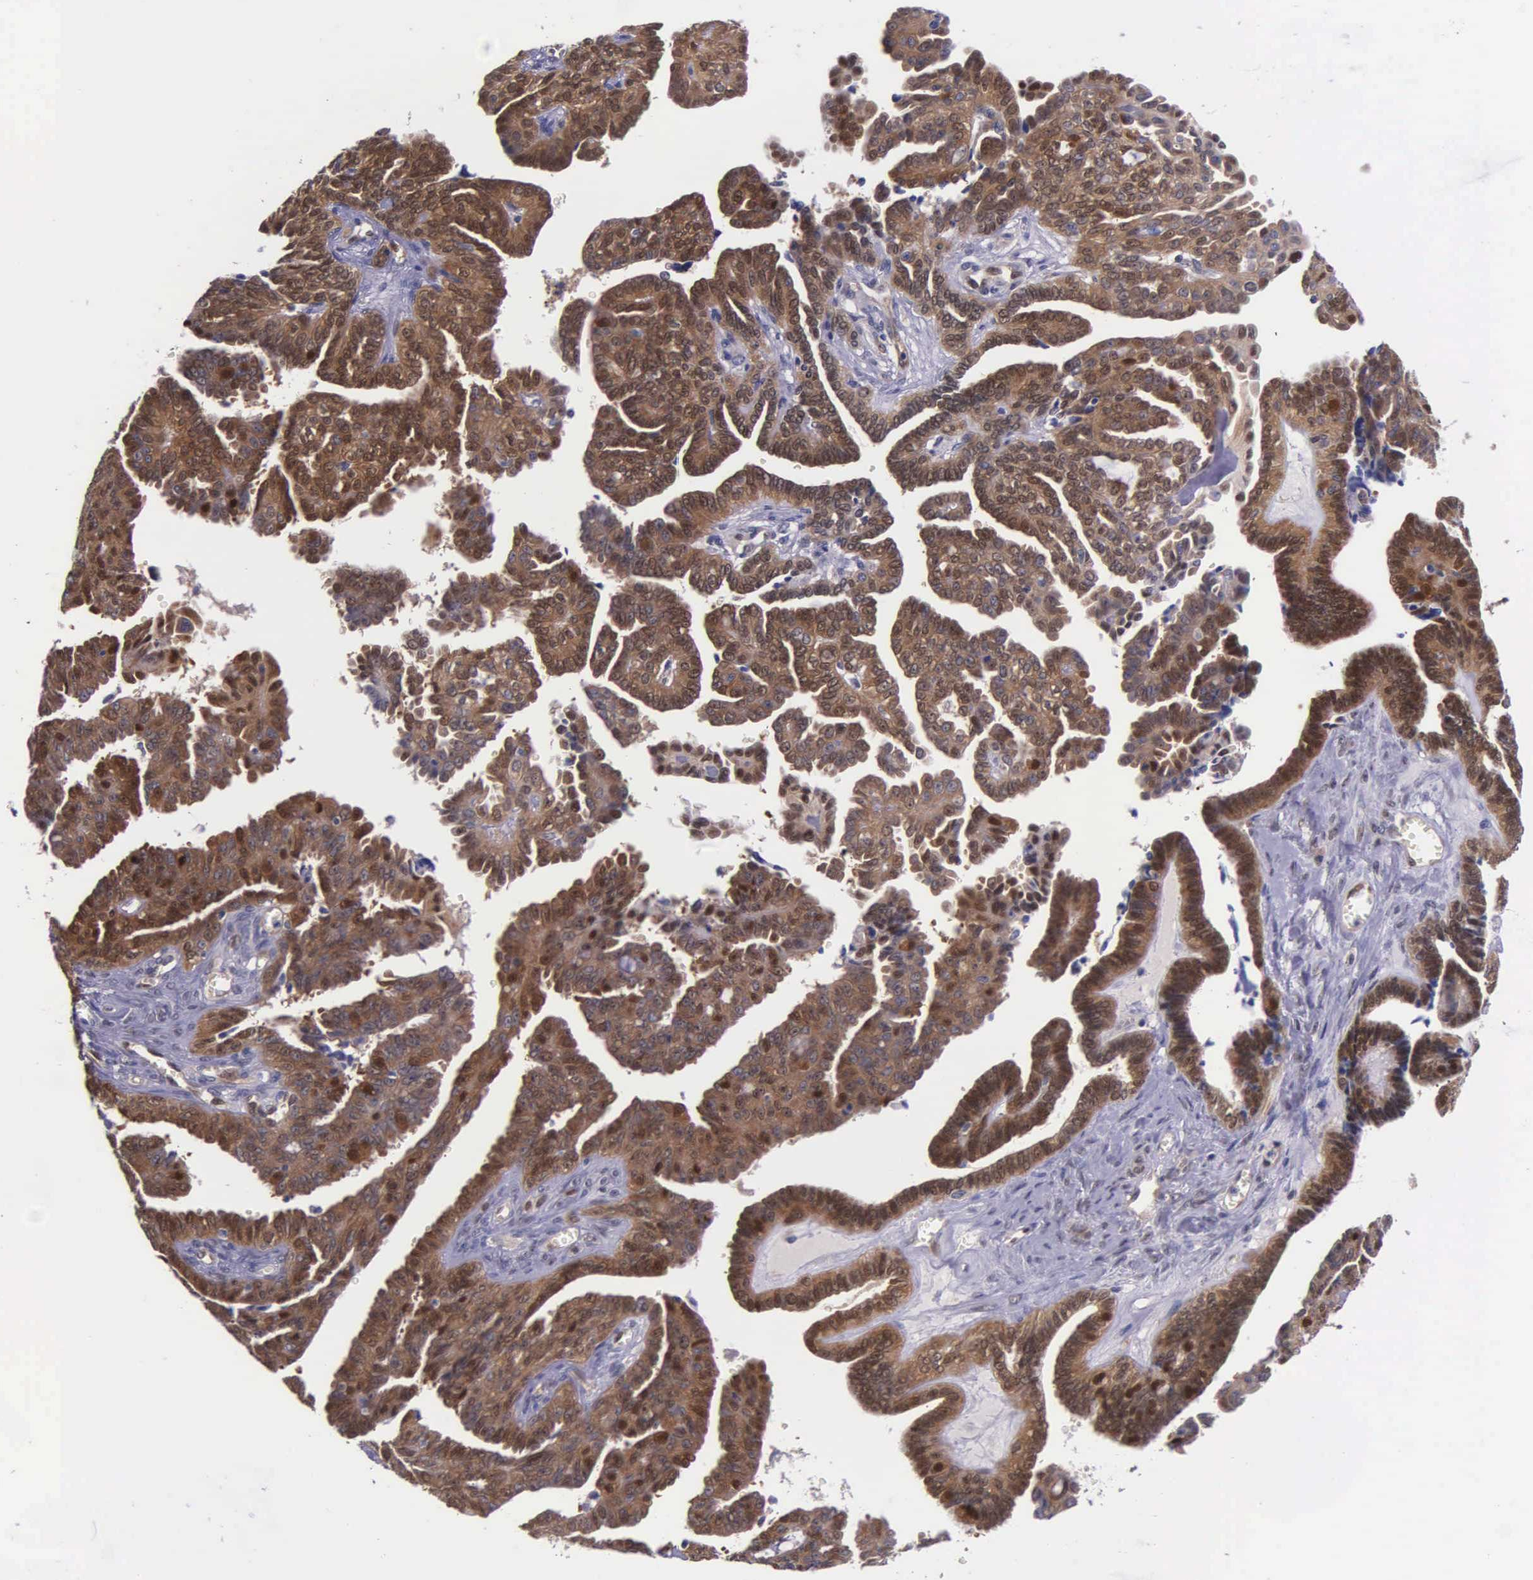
{"staining": {"intensity": "moderate", "quantity": ">75%", "location": "cytoplasmic/membranous,nuclear"}, "tissue": "ovarian cancer", "cell_type": "Tumor cells", "image_type": "cancer", "snomed": [{"axis": "morphology", "description": "Cystadenocarcinoma, serous, NOS"}, {"axis": "topography", "description": "Ovary"}], "caption": "This photomicrograph demonstrates IHC staining of human ovarian cancer (serous cystadenocarcinoma), with medium moderate cytoplasmic/membranous and nuclear staining in about >75% of tumor cells.", "gene": "GMPR2", "patient": {"sex": "female", "age": 71}}